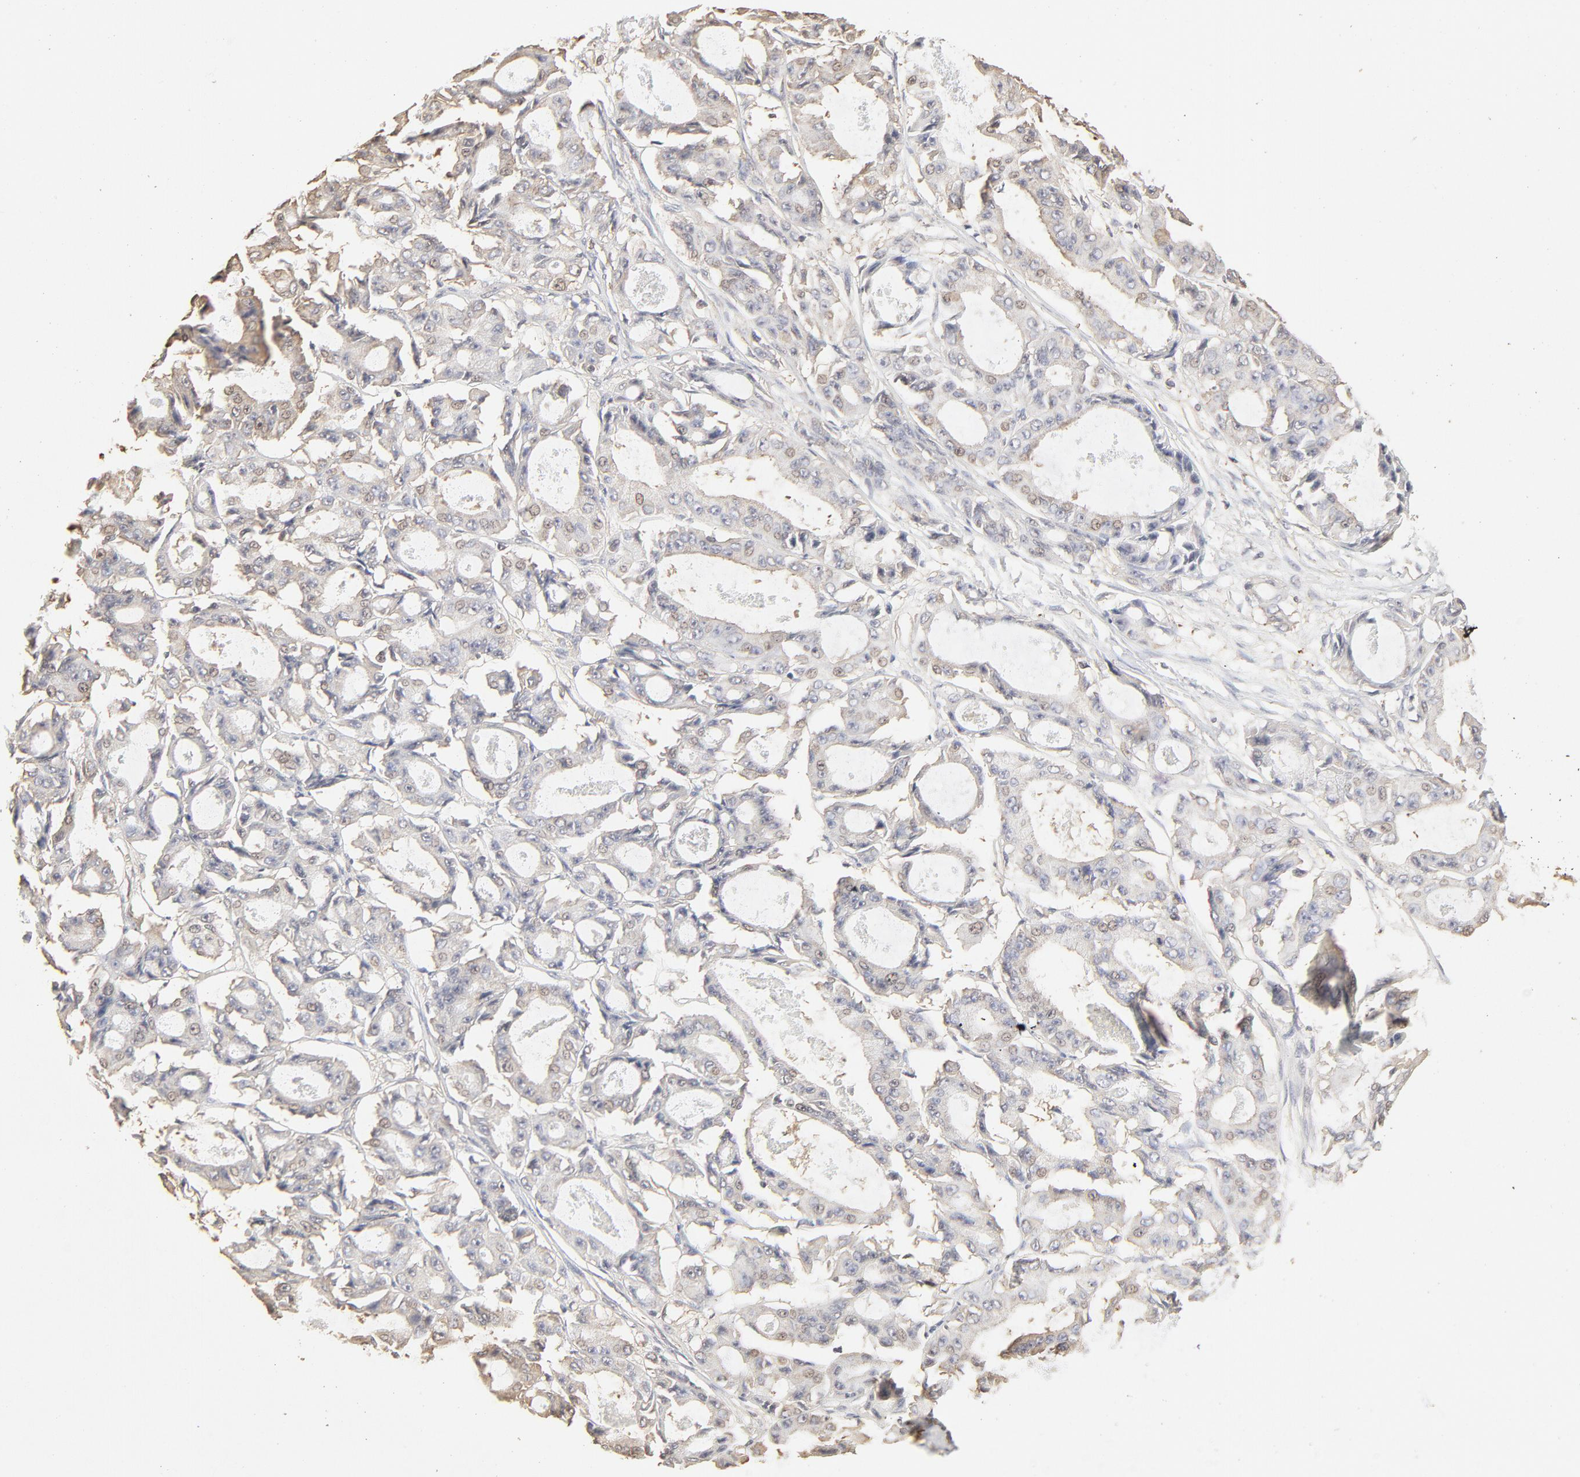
{"staining": {"intensity": "weak", "quantity": "25%-75%", "location": "cytoplasmic/membranous,nuclear"}, "tissue": "ovarian cancer", "cell_type": "Tumor cells", "image_type": "cancer", "snomed": [{"axis": "morphology", "description": "Carcinoma, endometroid"}, {"axis": "topography", "description": "Ovary"}], "caption": "The immunohistochemical stain shows weak cytoplasmic/membranous and nuclear positivity in tumor cells of ovarian cancer (endometroid carcinoma) tissue.", "gene": "PPP2CA", "patient": {"sex": "female", "age": 61}}